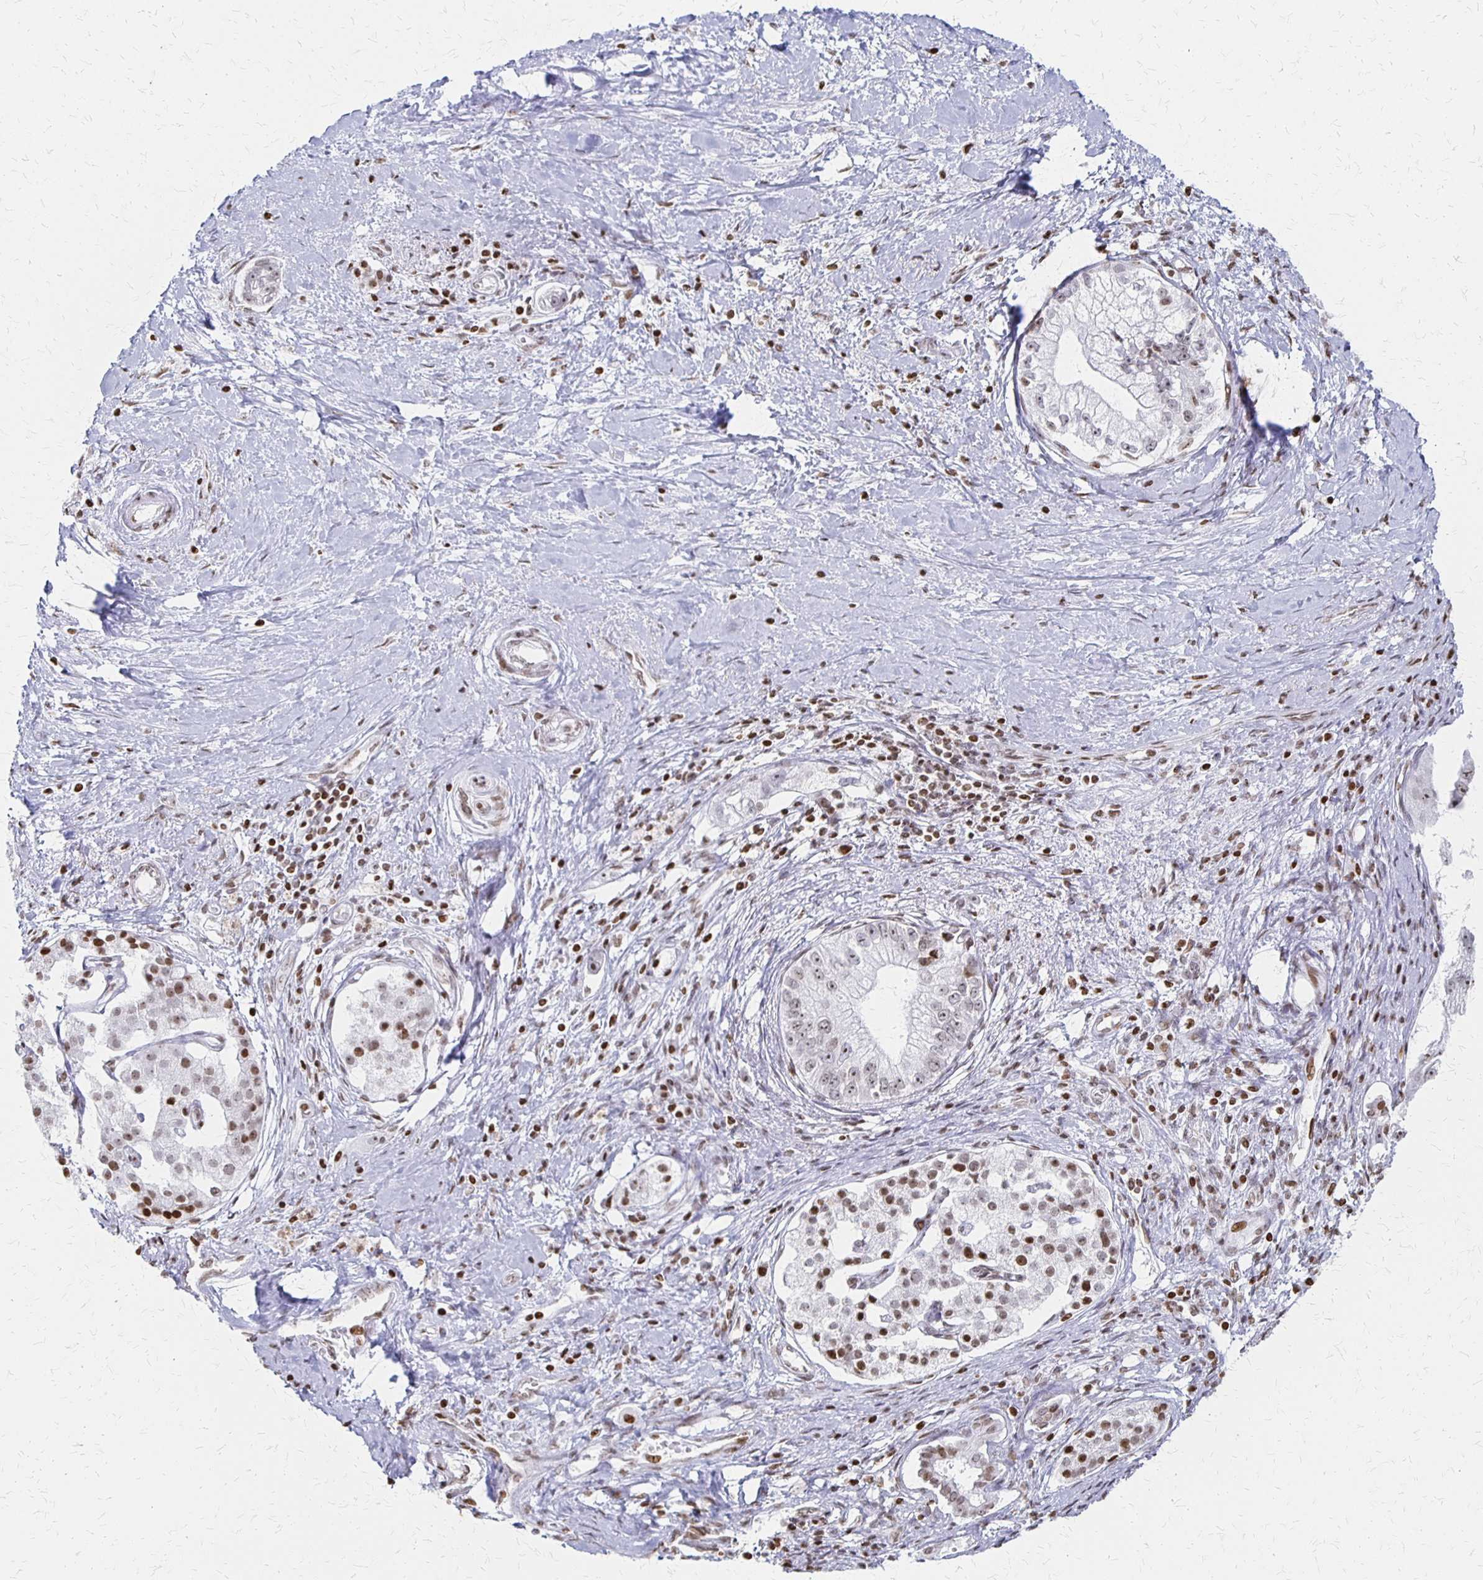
{"staining": {"intensity": "weak", "quantity": "25%-75%", "location": "nuclear"}, "tissue": "pancreatic cancer", "cell_type": "Tumor cells", "image_type": "cancer", "snomed": [{"axis": "morphology", "description": "Adenocarcinoma, NOS"}, {"axis": "topography", "description": "Pancreas"}], "caption": "Immunohistochemical staining of pancreatic cancer displays low levels of weak nuclear protein positivity in about 25%-75% of tumor cells.", "gene": "ZNF280C", "patient": {"sex": "male", "age": 70}}